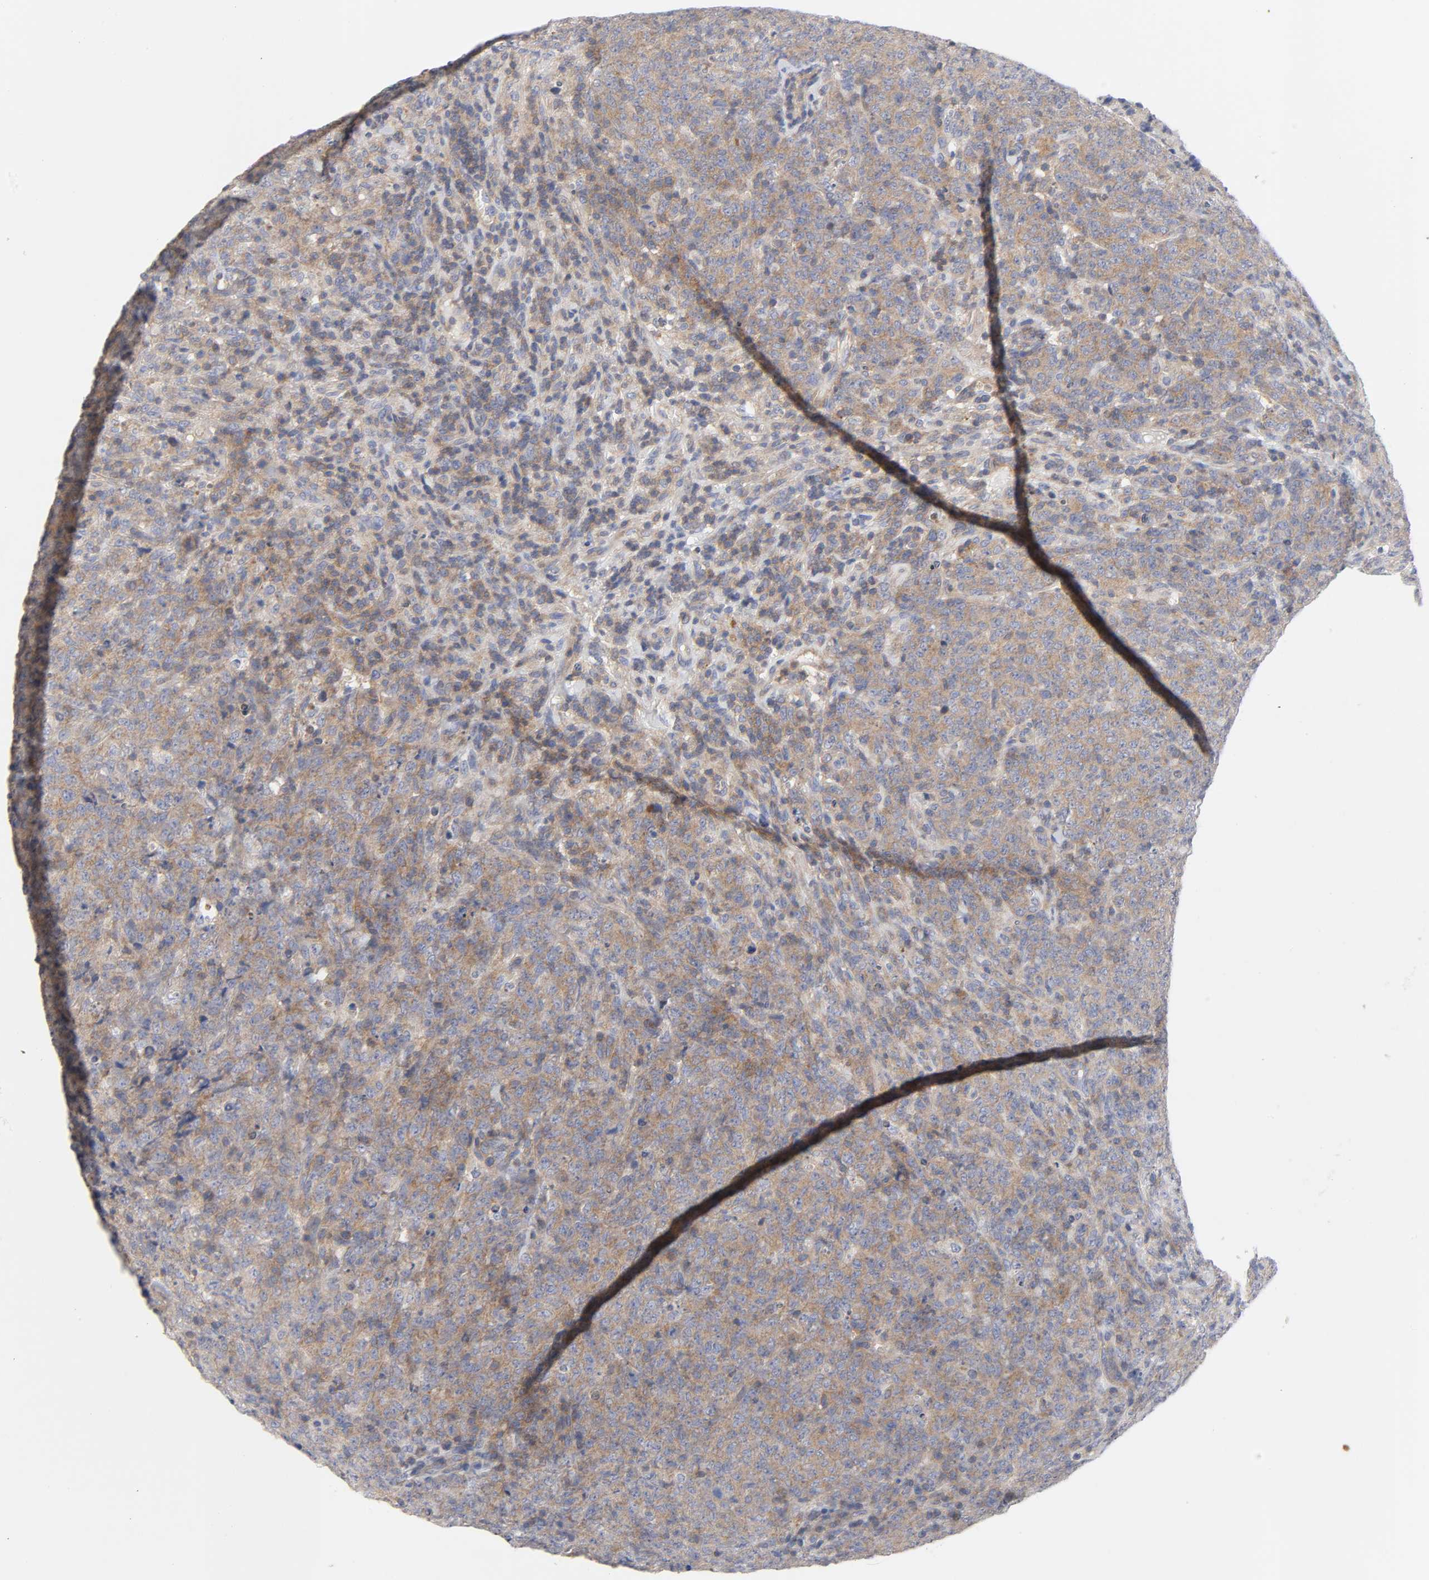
{"staining": {"intensity": "moderate", "quantity": ">75%", "location": "cytoplasmic/membranous"}, "tissue": "lymphoma", "cell_type": "Tumor cells", "image_type": "cancer", "snomed": [{"axis": "morphology", "description": "Malignant lymphoma, non-Hodgkin's type, High grade"}, {"axis": "topography", "description": "Tonsil"}], "caption": "A histopathology image showing moderate cytoplasmic/membranous expression in about >75% of tumor cells in lymphoma, as visualized by brown immunohistochemical staining.", "gene": "ROCK1", "patient": {"sex": "female", "age": 36}}